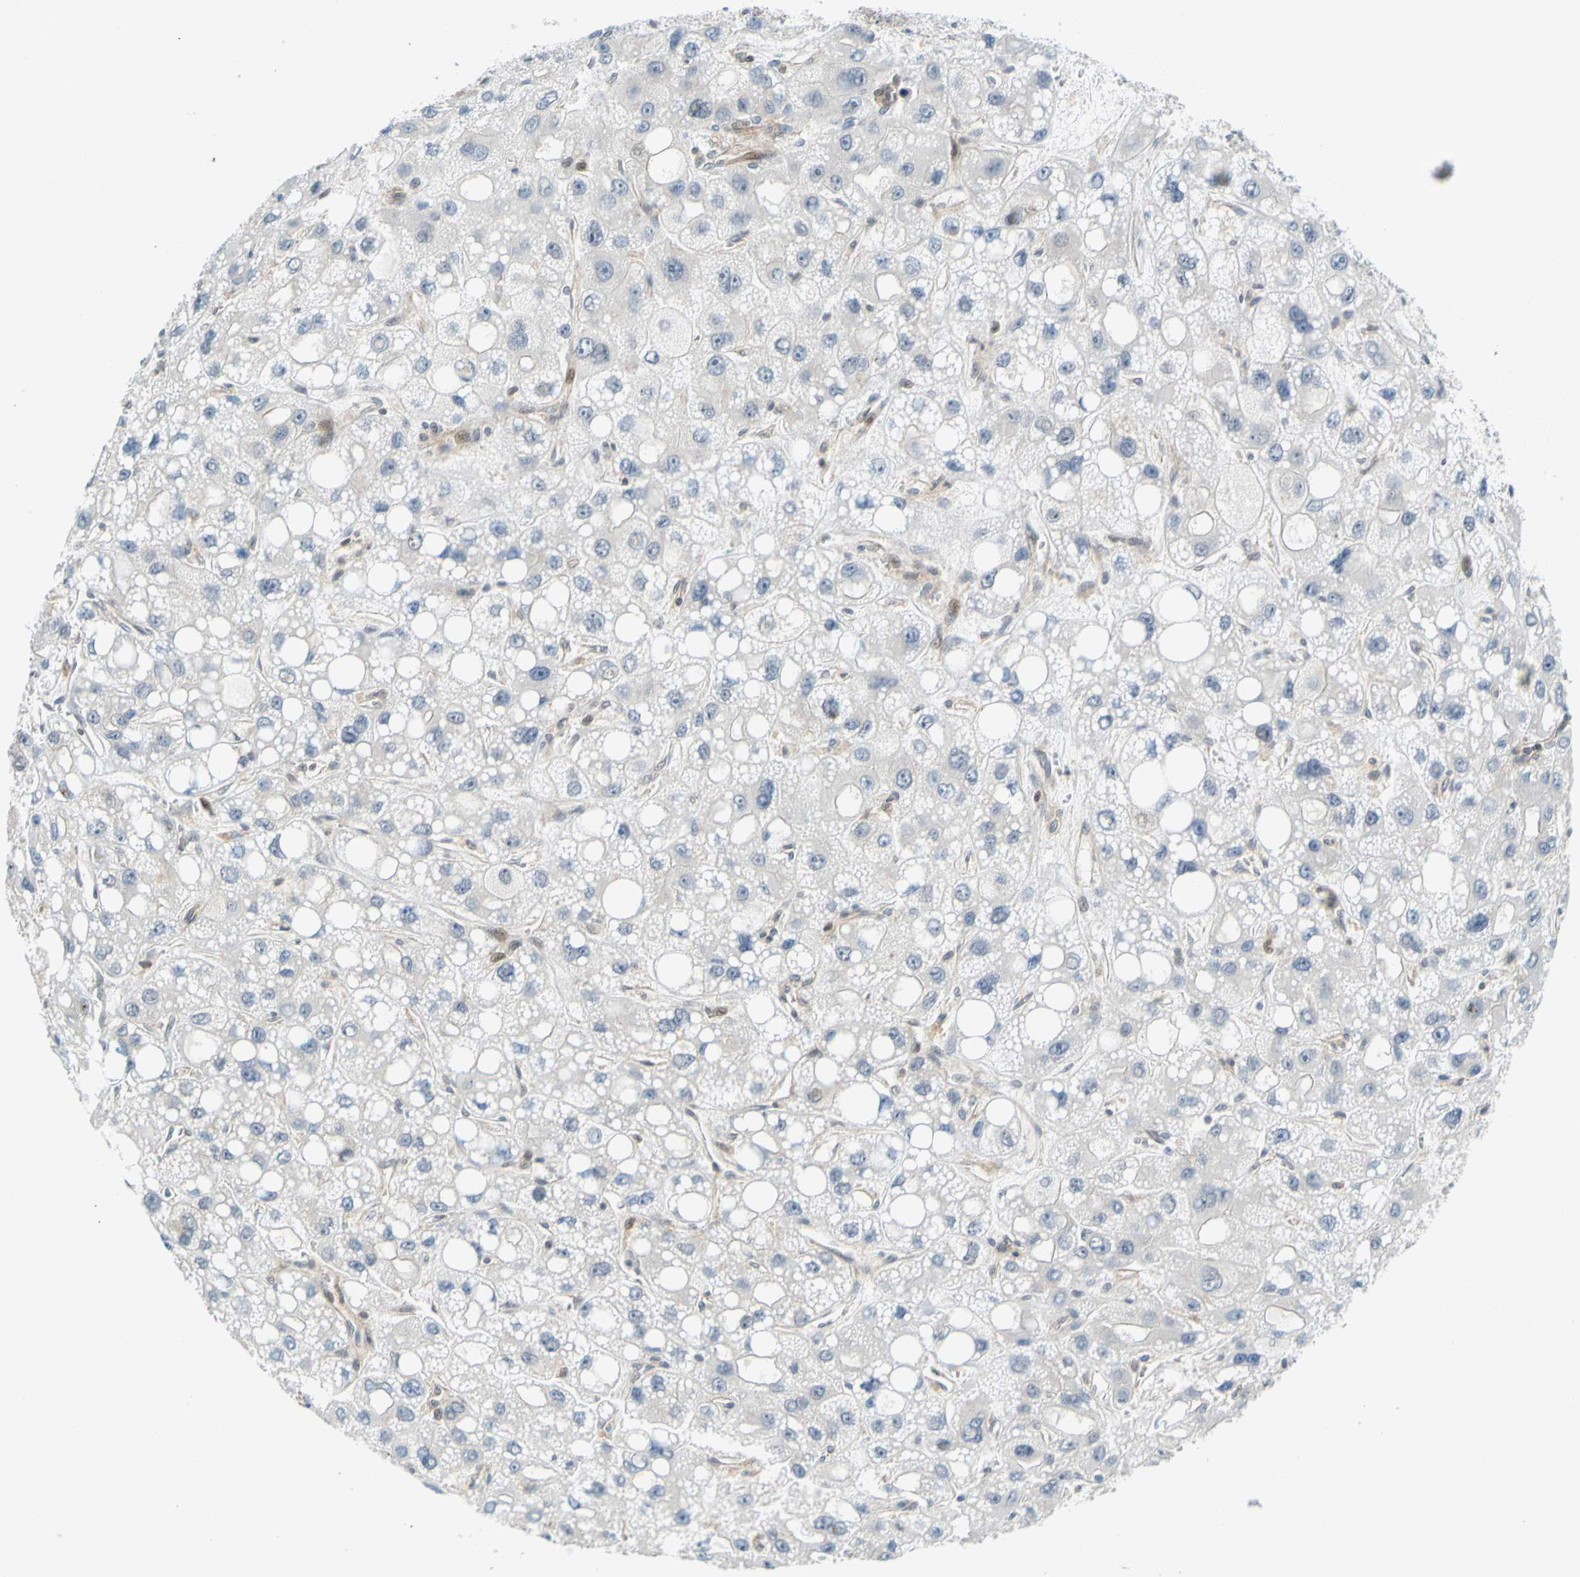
{"staining": {"intensity": "negative", "quantity": "none", "location": "none"}, "tissue": "liver cancer", "cell_type": "Tumor cells", "image_type": "cancer", "snomed": [{"axis": "morphology", "description": "Carcinoma, Hepatocellular, NOS"}, {"axis": "topography", "description": "Liver"}], "caption": "DAB immunohistochemical staining of liver cancer displays no significant positivity in tumor cells.", "gene": "MAPK9", "patient": {"sex": "male", "age": 55}}